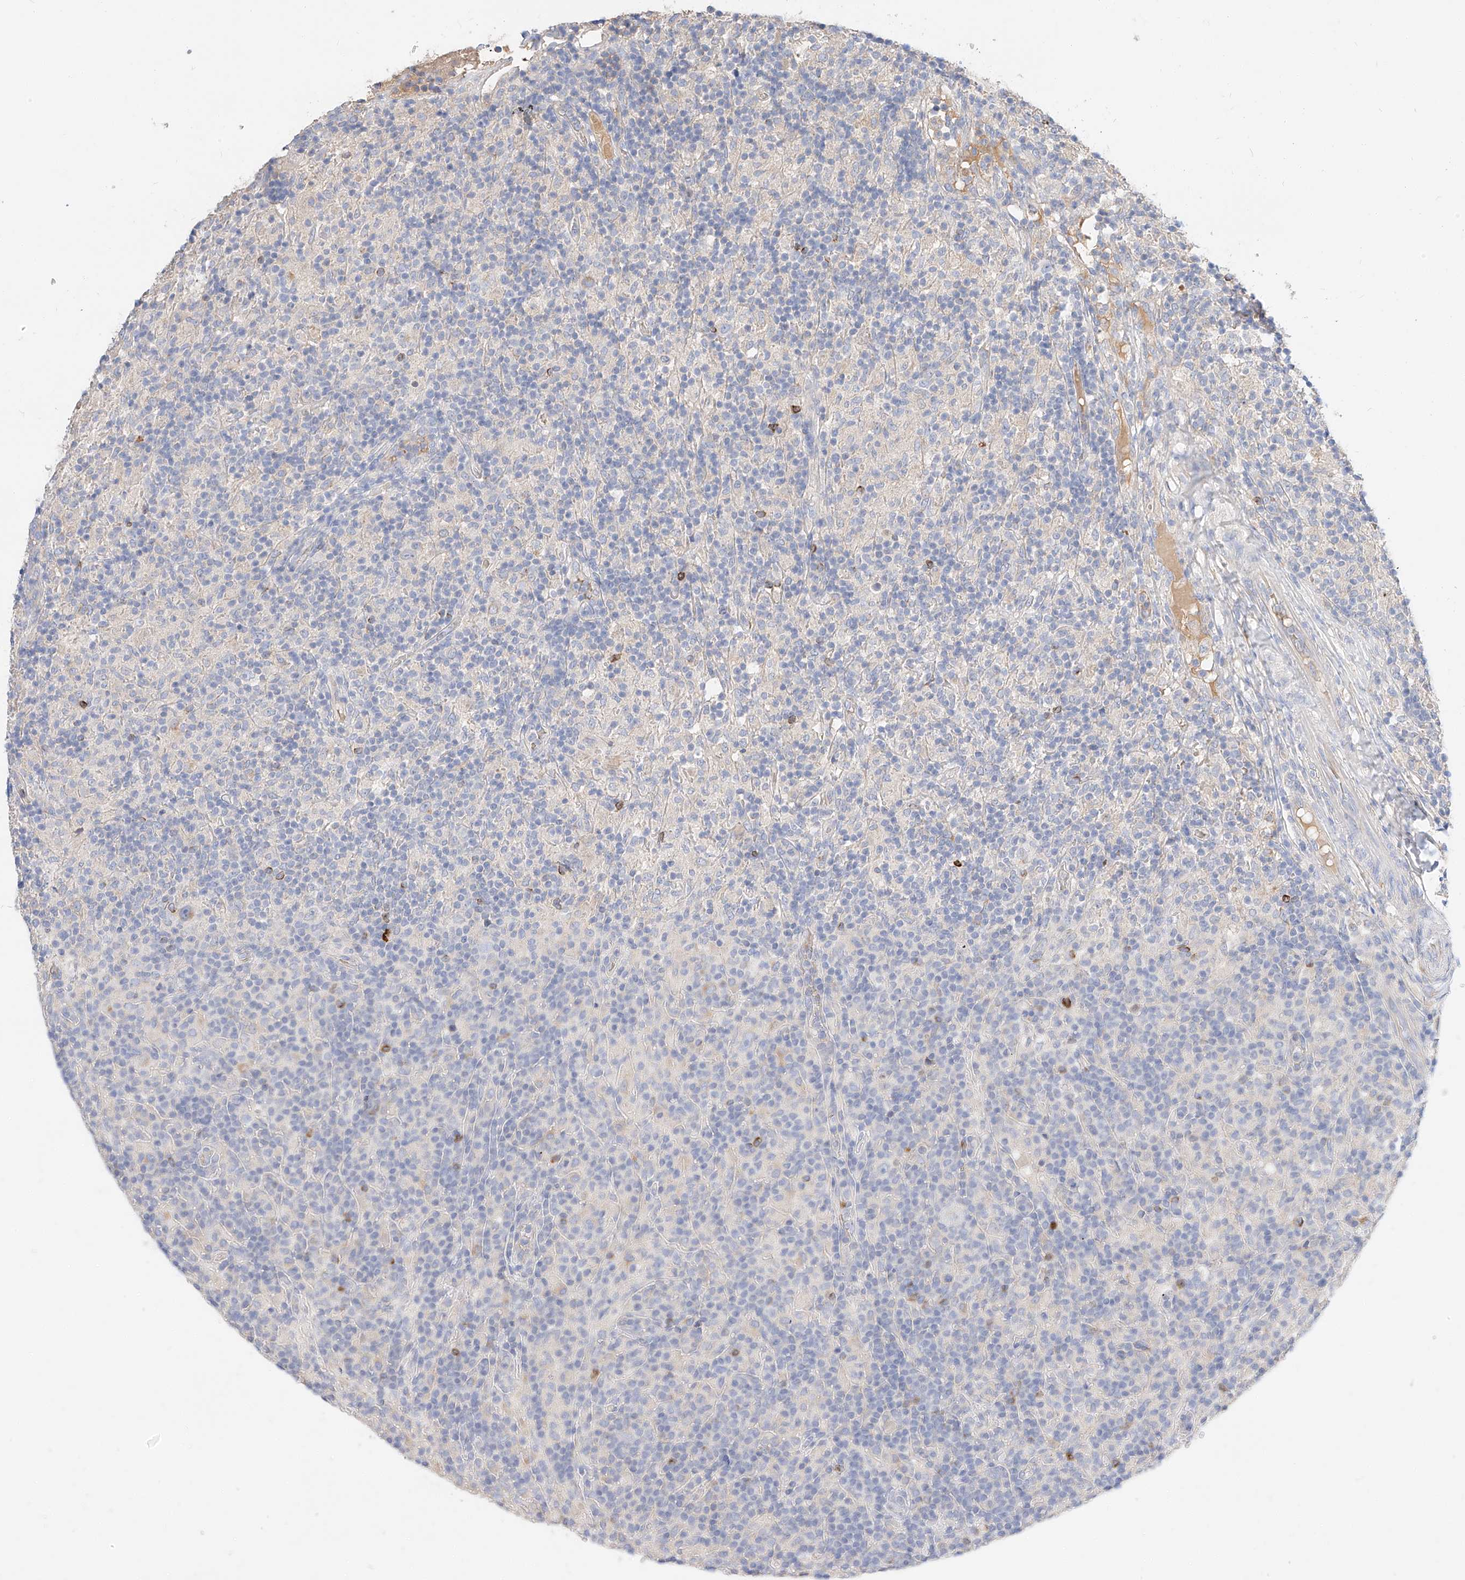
{"staining": {"intensity": "negative", "quantity": "none", "location": "none"}, "tissue": "lymphoma", "cell_type": "Tumor cells", "image_type": "cancer", "snomed": [{"axis": "morphology", "description": "Hodgkin's disease, NOS"}, {"axis": "topography", "description": "Lymph node"}], "caption": "This is an IHC micrograph of Hodgkin's disease. There is no staining in tumor cells.", "gene": "MAP7", "patient": {"sex": "male", "age": 70}}